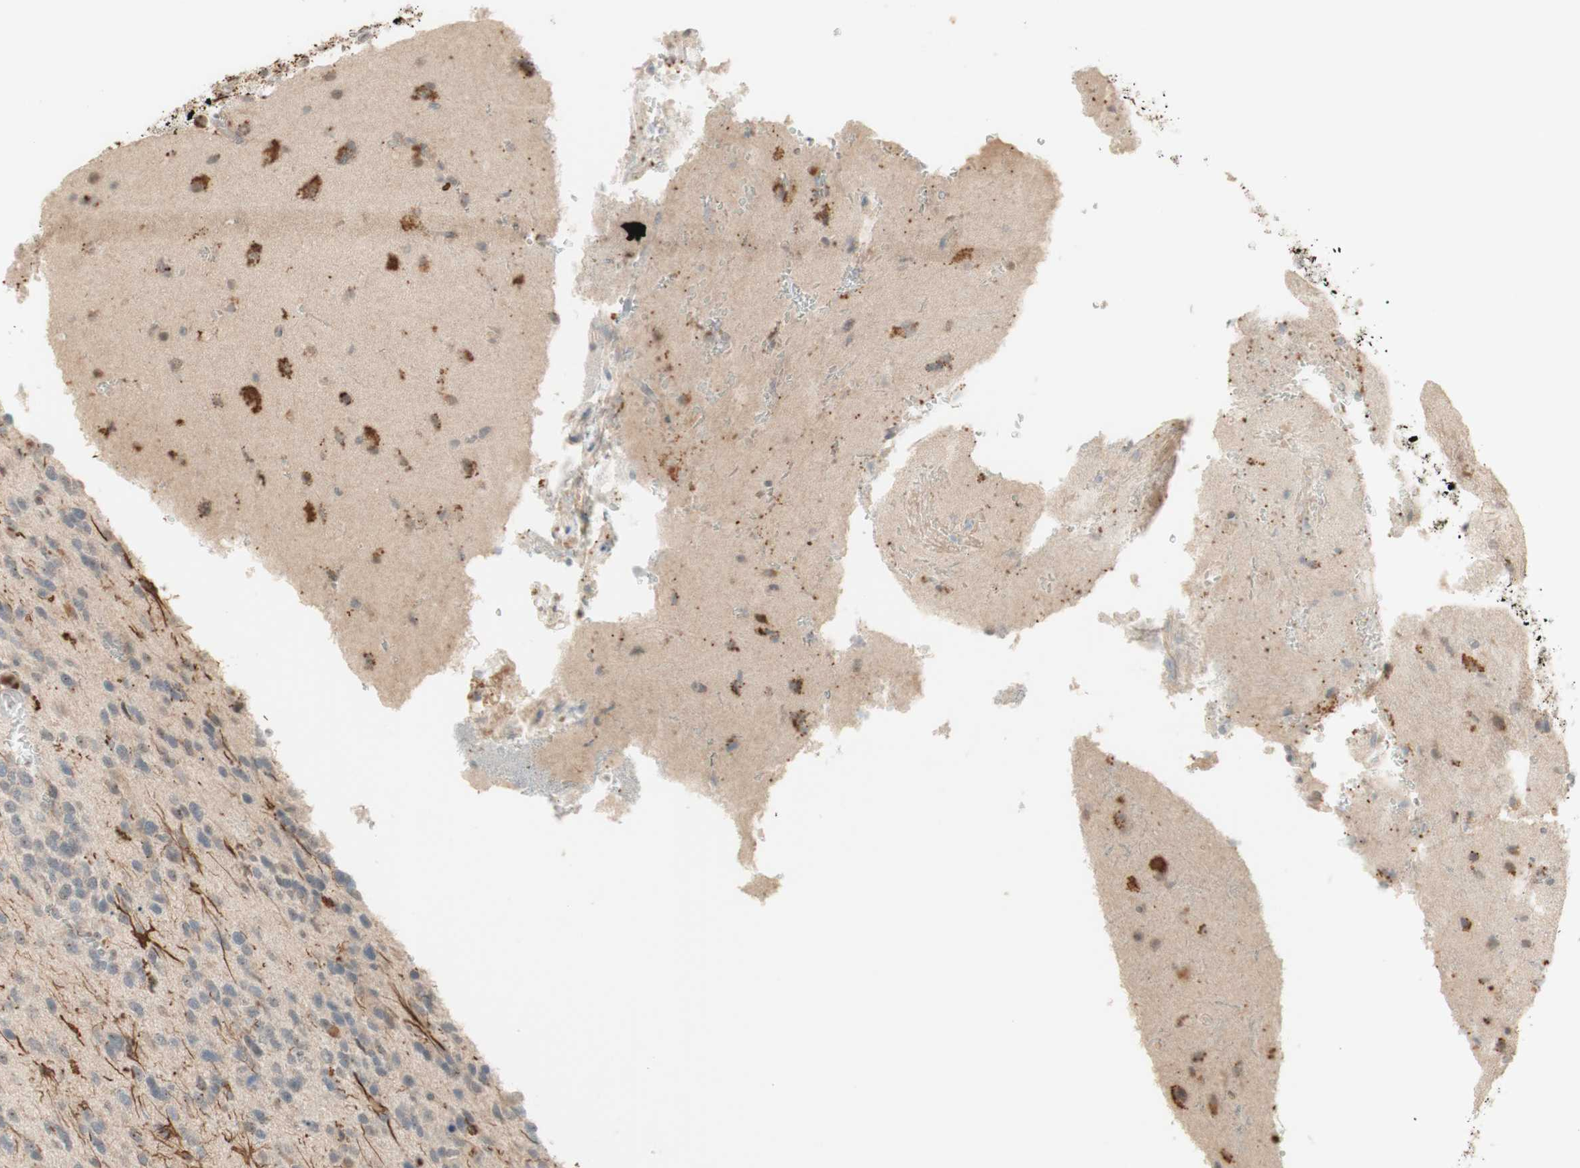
{"staining": {"intensity": "negative", "quantity": "none", "location": "none"}, "tissue": "glioma", "cell_type": "Tumor cells", "image_type": "cancer", "snomed": [{"axis": "morphology", "description": "Glioma, malignant, High grade"}, {"axis": "topography", "description": "Brain"}], "caption": "DAB (3,3'-diaminobenzidine) immunohistochemical staining of human glioma displays no significant expression in tumor cells. Brightfield microscopy of immunohistochemistry stained with DAB (3,3'-diaminobenzidine) (brown) and hematoxylin (blue), captured at high magnification.", "gene": "PLCD4", "patient": {"sex": "female", "age": 58}}